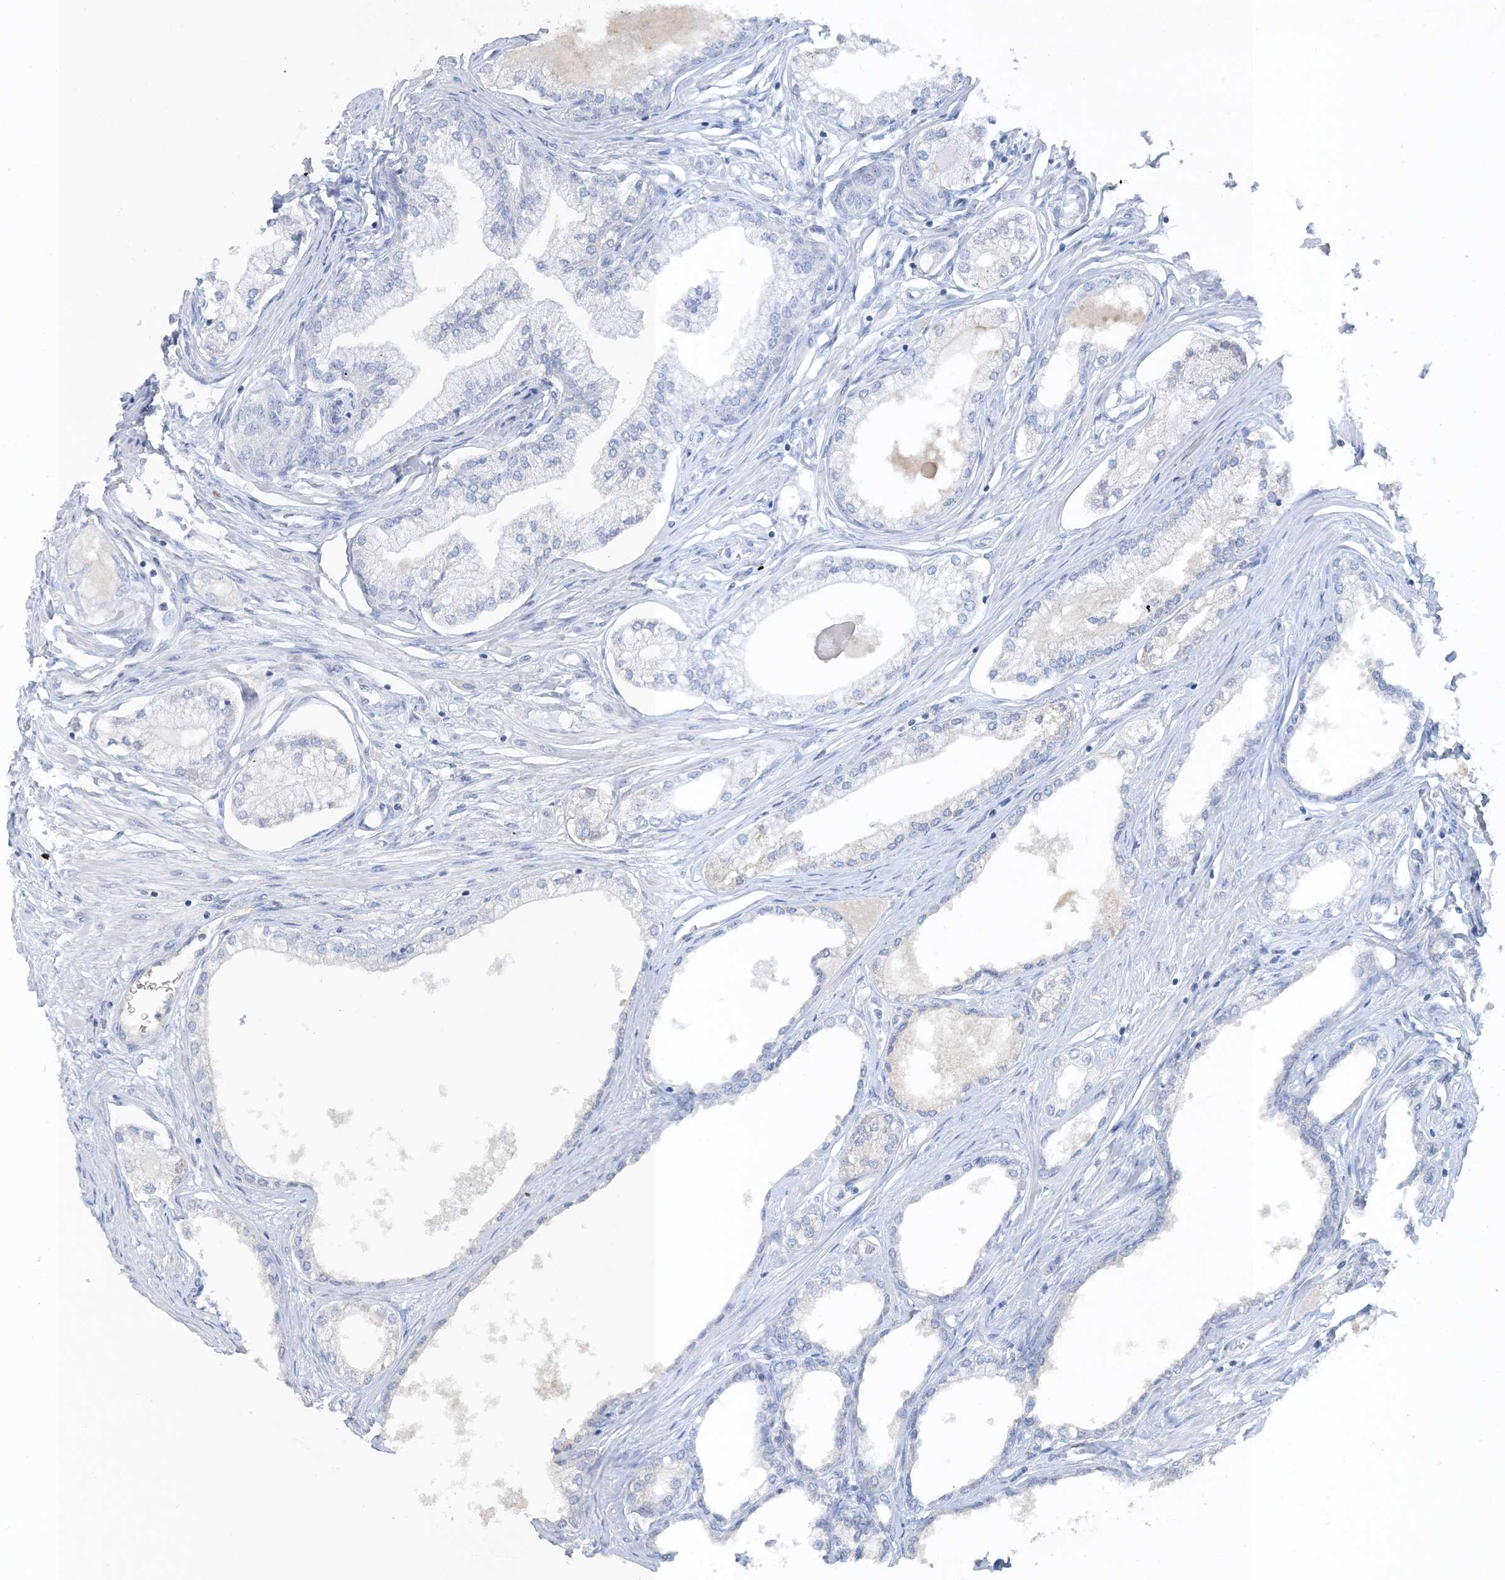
{"staining": {"intensity": "negative", "quantity": "none", "location": "none"}, "tissue": "prostate", "cell_type": "Glandular cells", "image_type": "normal", "snomed": [{"axis": "morphology", "description": "Normal tissue, NOS"}, {"axis": "morphology", "description": "Urothelial carcinoma, Low grade"}, {"axis": "topography", "description": "Urinary bladder"}, {"axis": "topography", "description": "Prostate"}], "caption": "An IHC photomicrograph of benign prostate is shown. There is no staining in glandular cells of prostate.", "gene": "CTRL", "patient": {"sex": "male", "age": 60}}